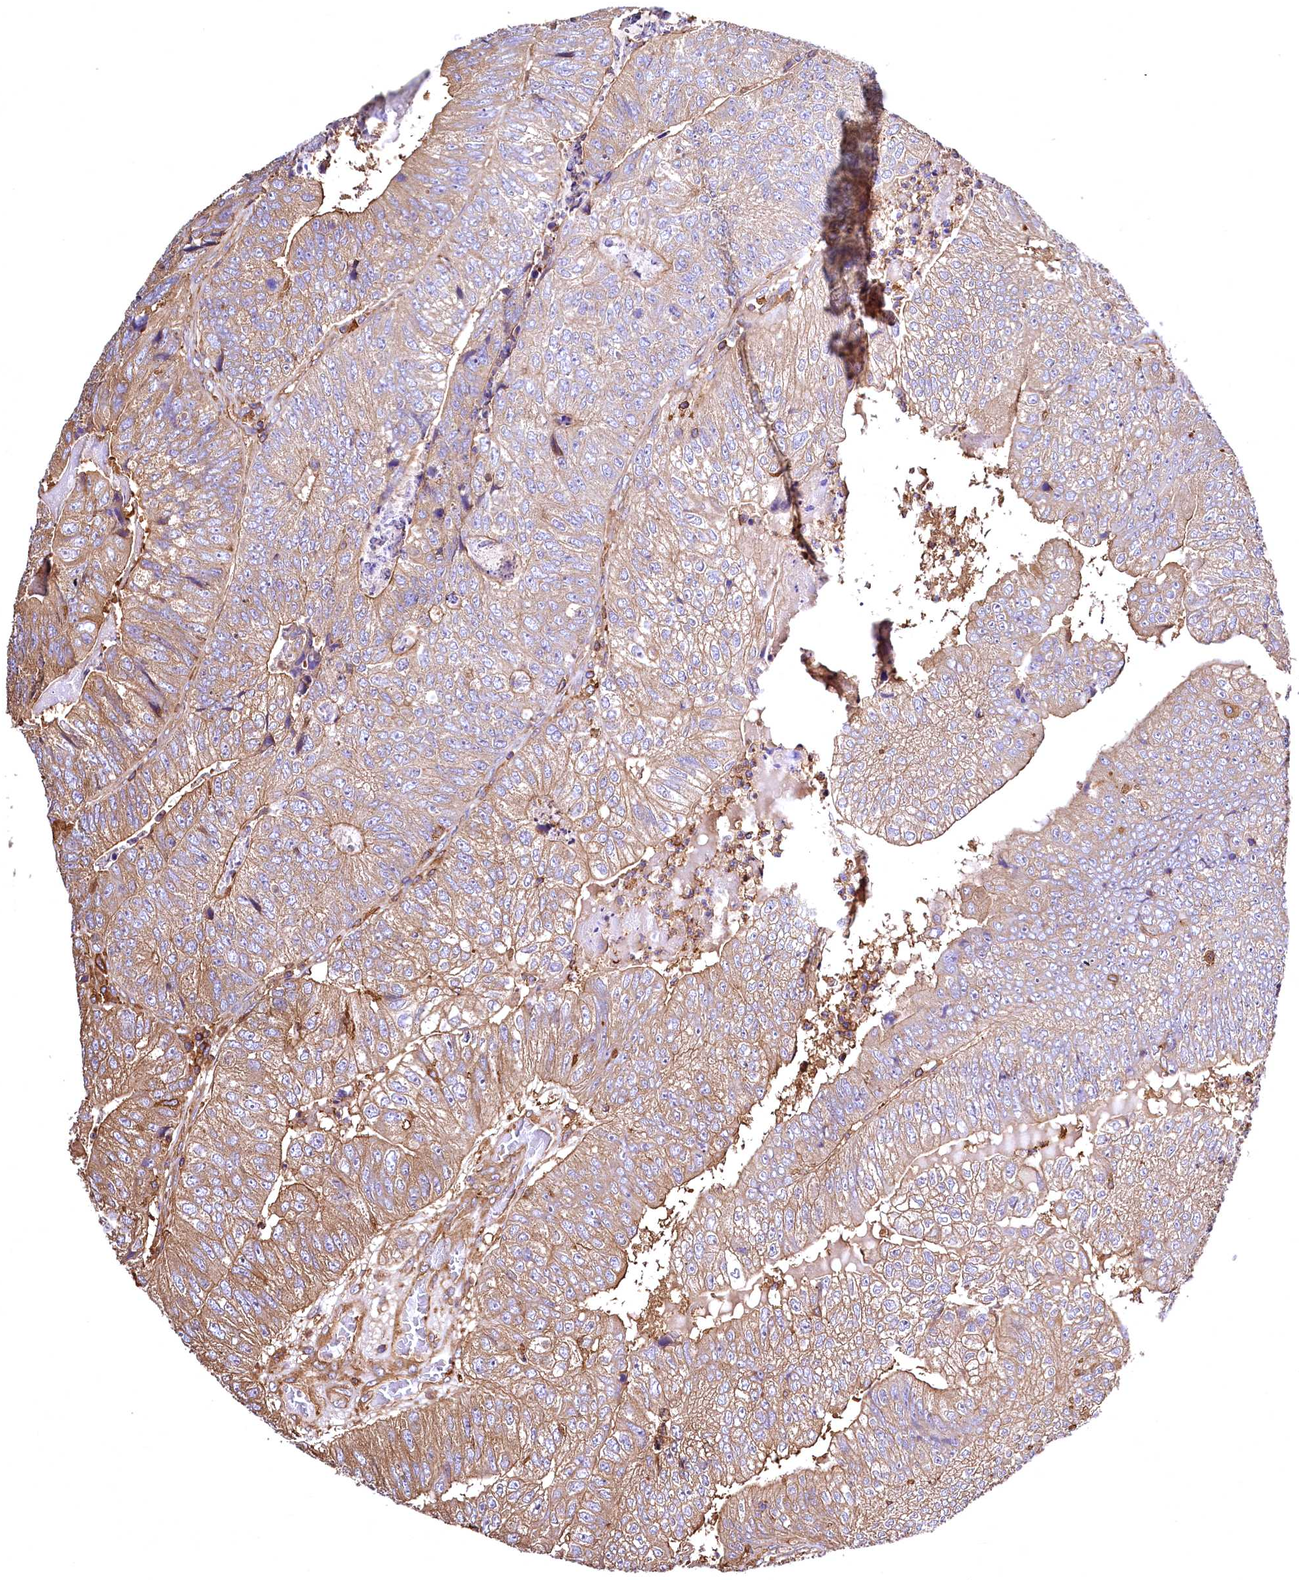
{"staining": {"intensity": "moderate", "quantity": "25%-75%", "location": "cytoplasmic/membranous"}, "tissue": "colorectal cancer", "cell_type": "Tumor cells", "image_type": "cancer", "snomed": [{"axis": "morphology", "description": "Adenocarcinoma, NOS"}, {"axis": "topography", "description": "Colon"}], "caption": "Tumor cells display moderate cytoplasmic/membranous expression in approximately 25%-75% of cells in colorectal cancer (adenocarcinoma). (DAB IHC with brightfield microscopy, high magnification).", "gene": "RARS2", "patient": {"sex": "female", "age": 67}}